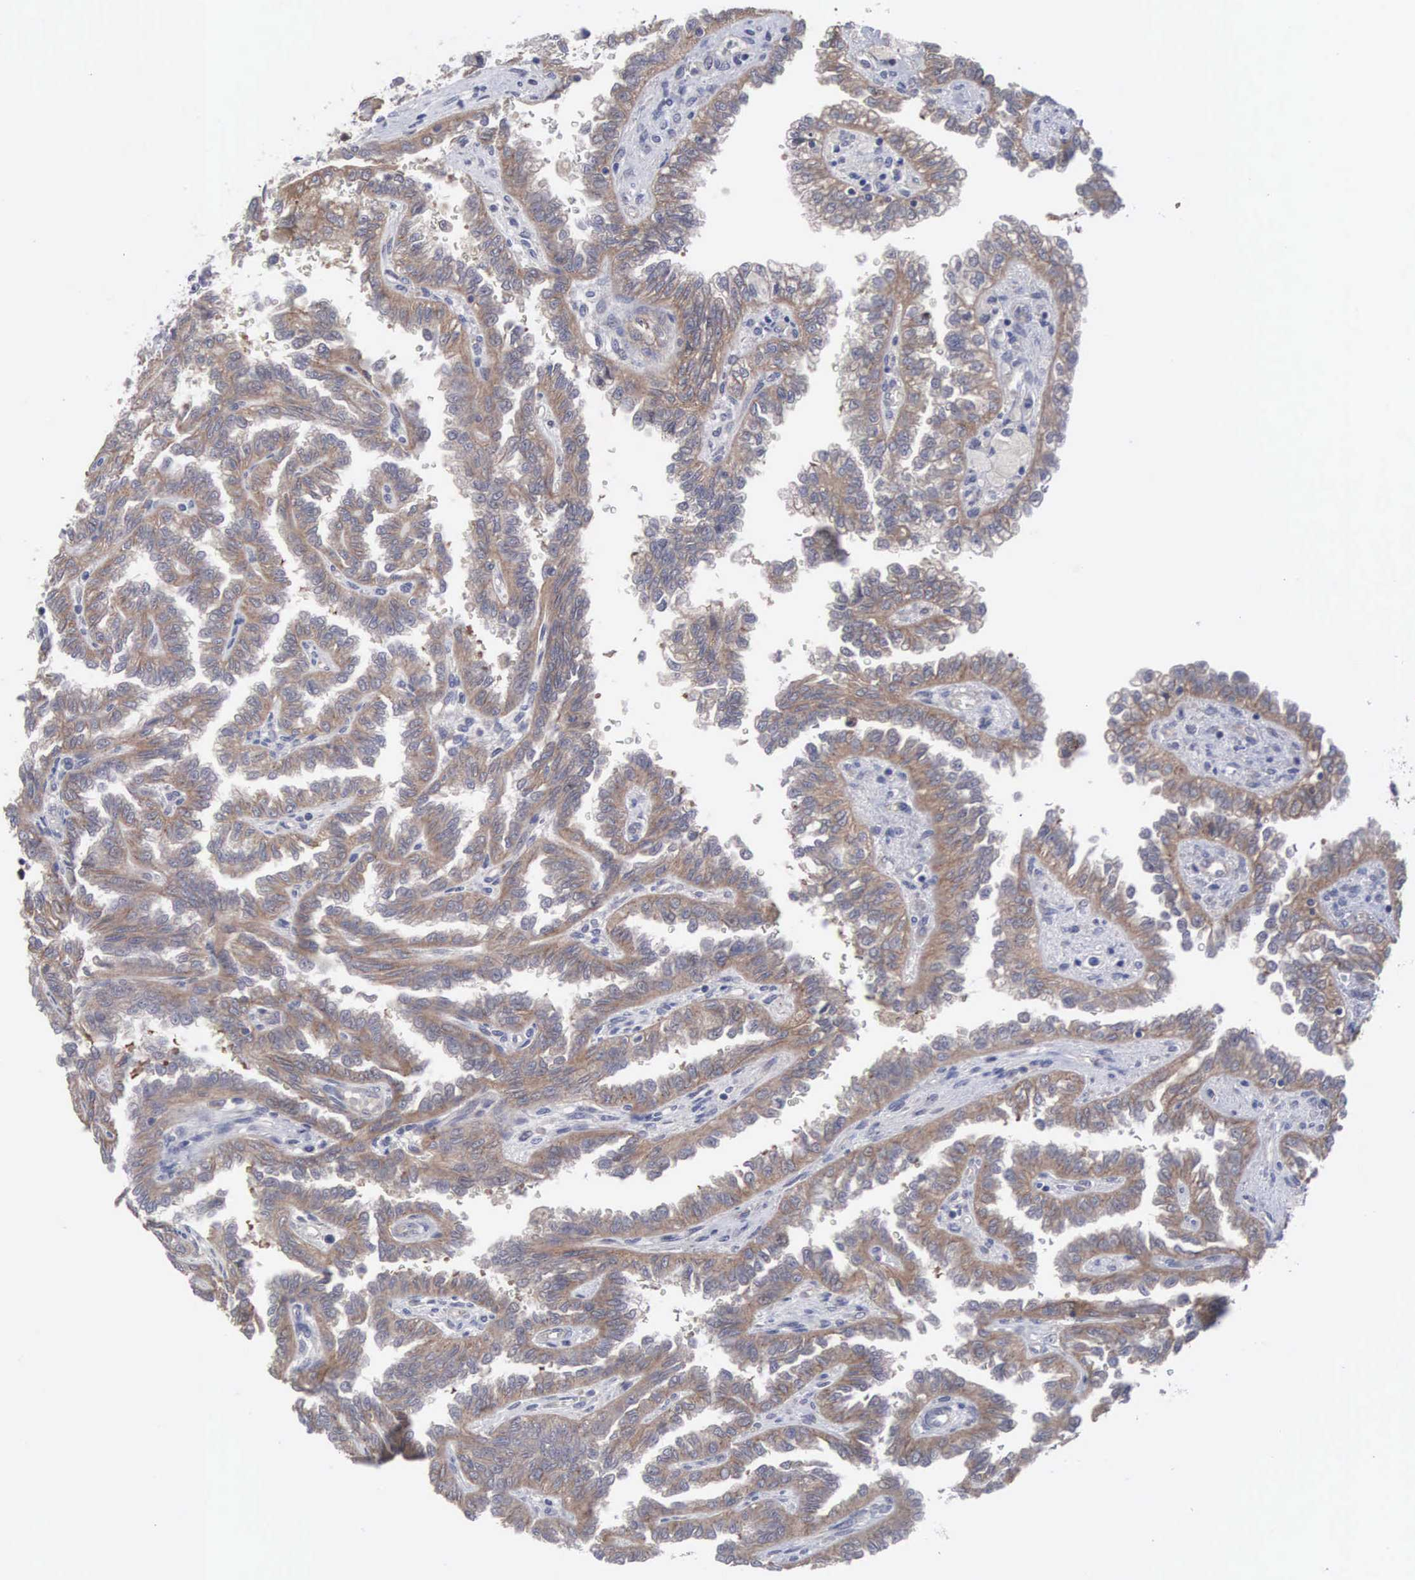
{"staining": {"intensity": "moderate", "quantity": ">75%", "location": "cytoplasmic/membranous"}, "tissue": "renal cancer", "cell_type": "Tumor cells", "image_type": "cancer", "snomed": [{"axis": "morphology", "description": "Inflammation, NOS"}, {"axis": "morphology", "description": "Adenocarcinoma, NOS"}, {"axis": "topography", "description": "Kidney"}], "caption": "Human renal cancer (adenocarcinoma) stained with a protein marker displays moderate staining in tumor cells.", "gene": "INF2", "patient": {"sex": "male", "age": 68}}